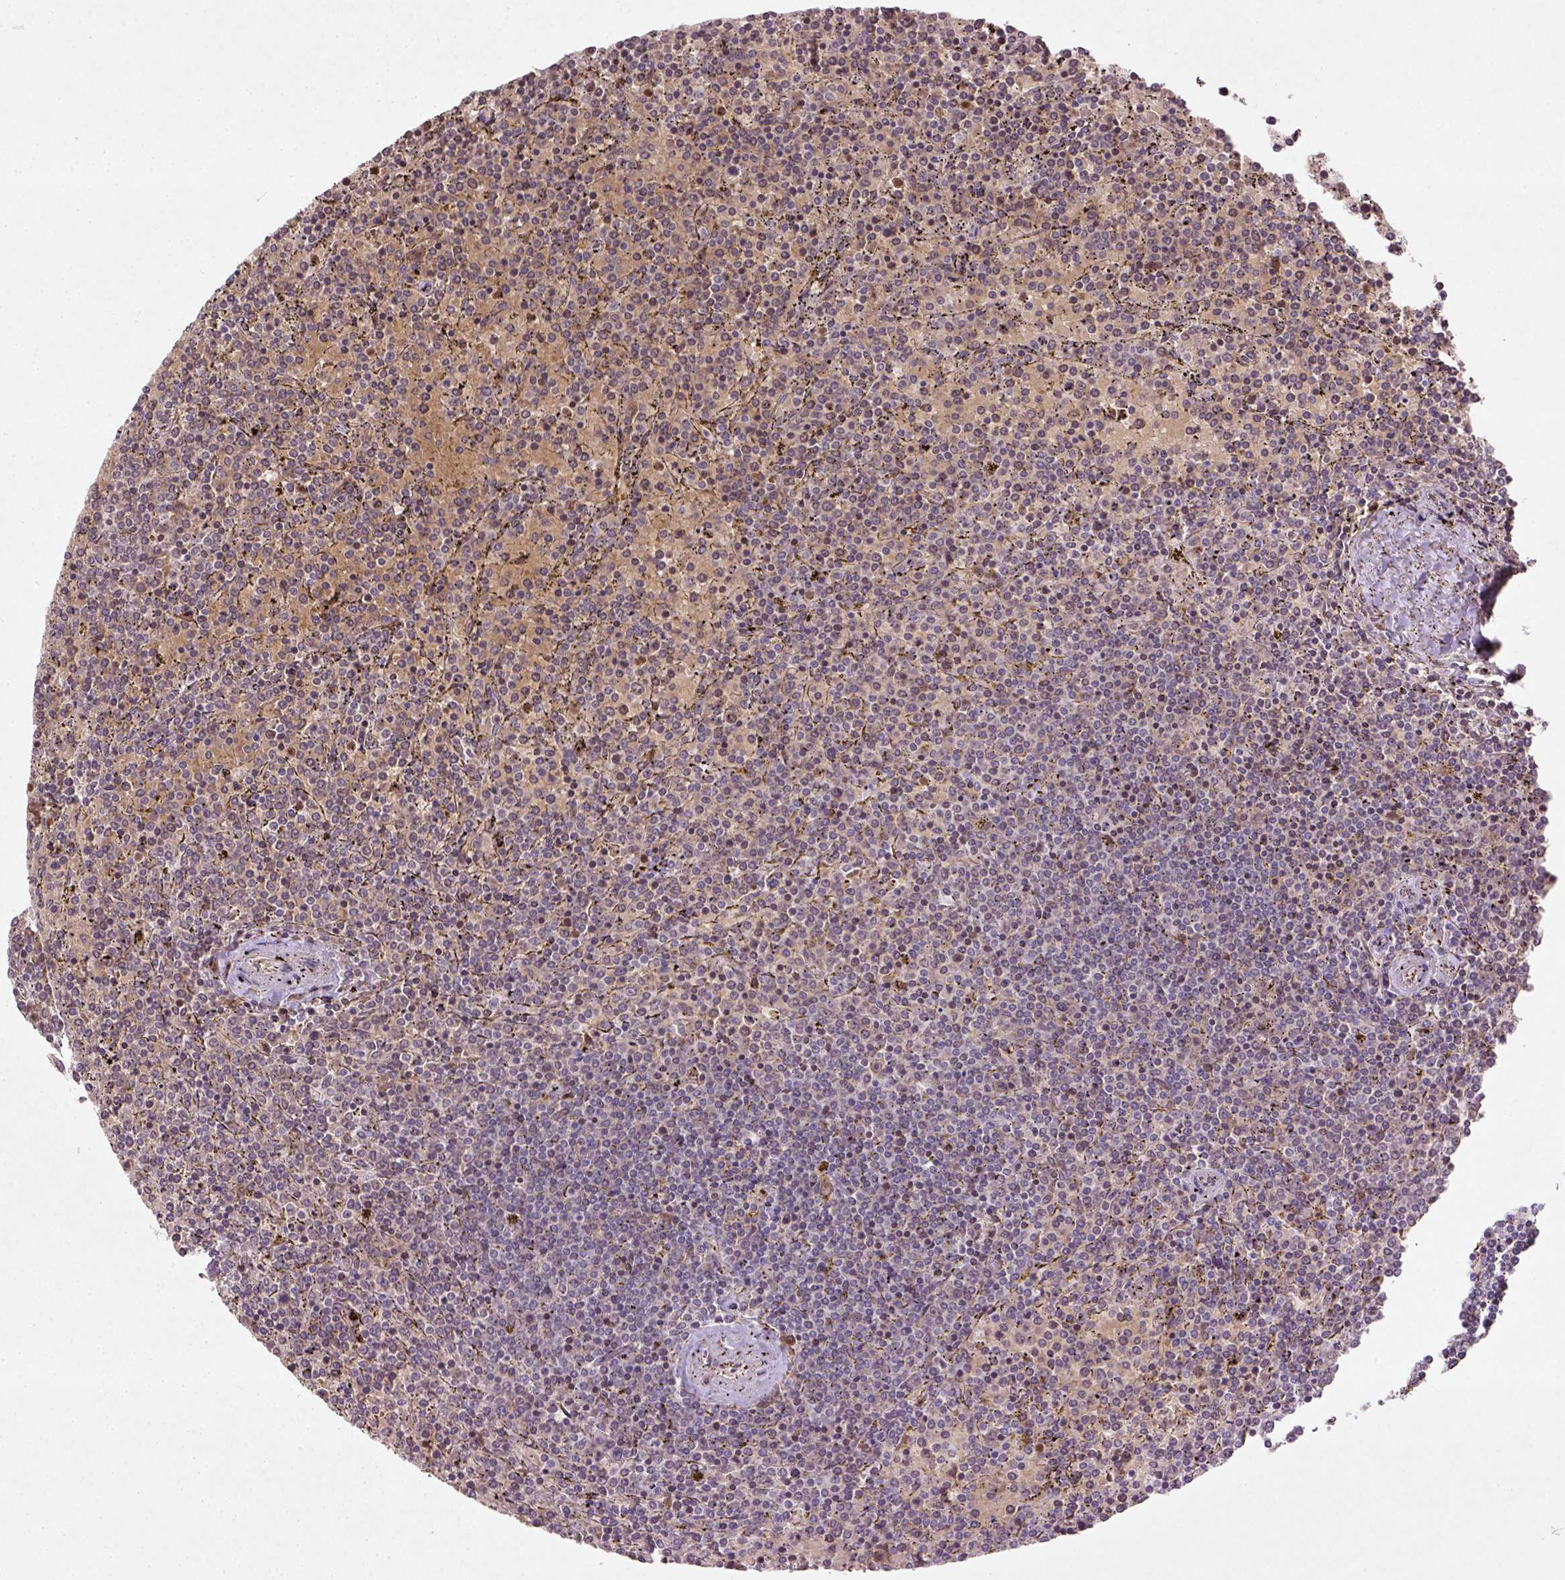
{"staining": {"intensity": "weak", "quantity": ">75%", "location": "cytoplasmic/membranous"}, "tissue": "lymphoma", "cell_type": "Tumor cells", "image_type": "cancer", "snomed": [{"axis": "morphology", "description": "Malignant lymphoma, non-Hodgkin's type, Low grade"}, {"axis": "topography", "description": "Spleen"}], "caption": "Immunohistochemical staining of human low-grade malignant lymphoma, non-Hodgkin's type shows low levels of weak cytoplasmic/membranous expression in about >75% of tumor cells.", "gene": "NUDT3", "patient": {"sex": "female", "age": 77}}